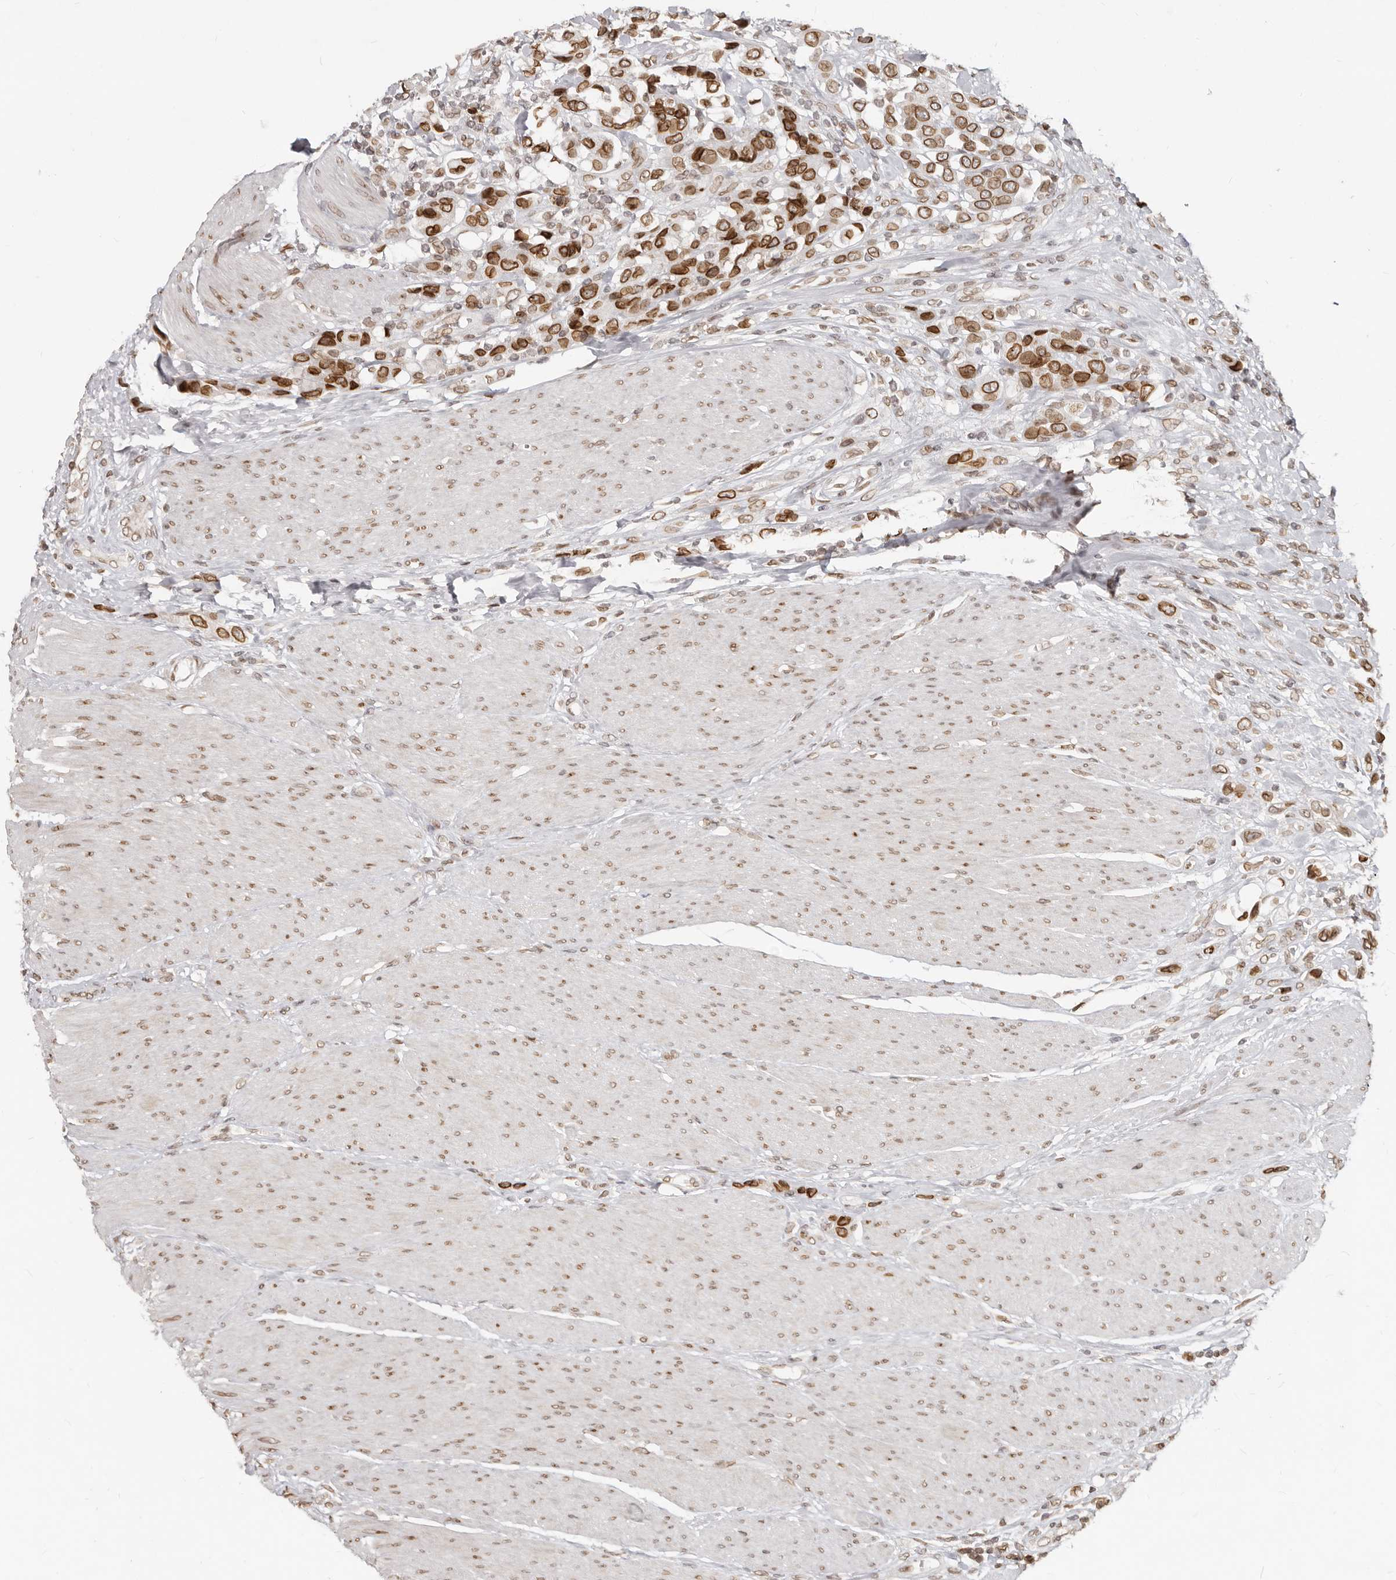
{"staining": {"intensity": "strong", "quantity": ">75%", "location": "cytoplasmic/membranous,nuclear"}, "tissue": "urothelial cancer", "cell_type": "Tumor cells", "image_type": "cancer", "snomed": [{"axis": "morphology", "description": "Urothelial carcinoma, High grade"}, {"axis": "topography", "description": "Urinary bladder"}], "caption": "Tumor cells show high levels of strong cytoplasmic/membranous and nuclear staining in approximately >75% of cells in human urothelial cancer. (Brightfield microscopy of DAB IHC at high magnification).", "gene": "NUP153", "patient": {"sex": "male", "age": 50}}